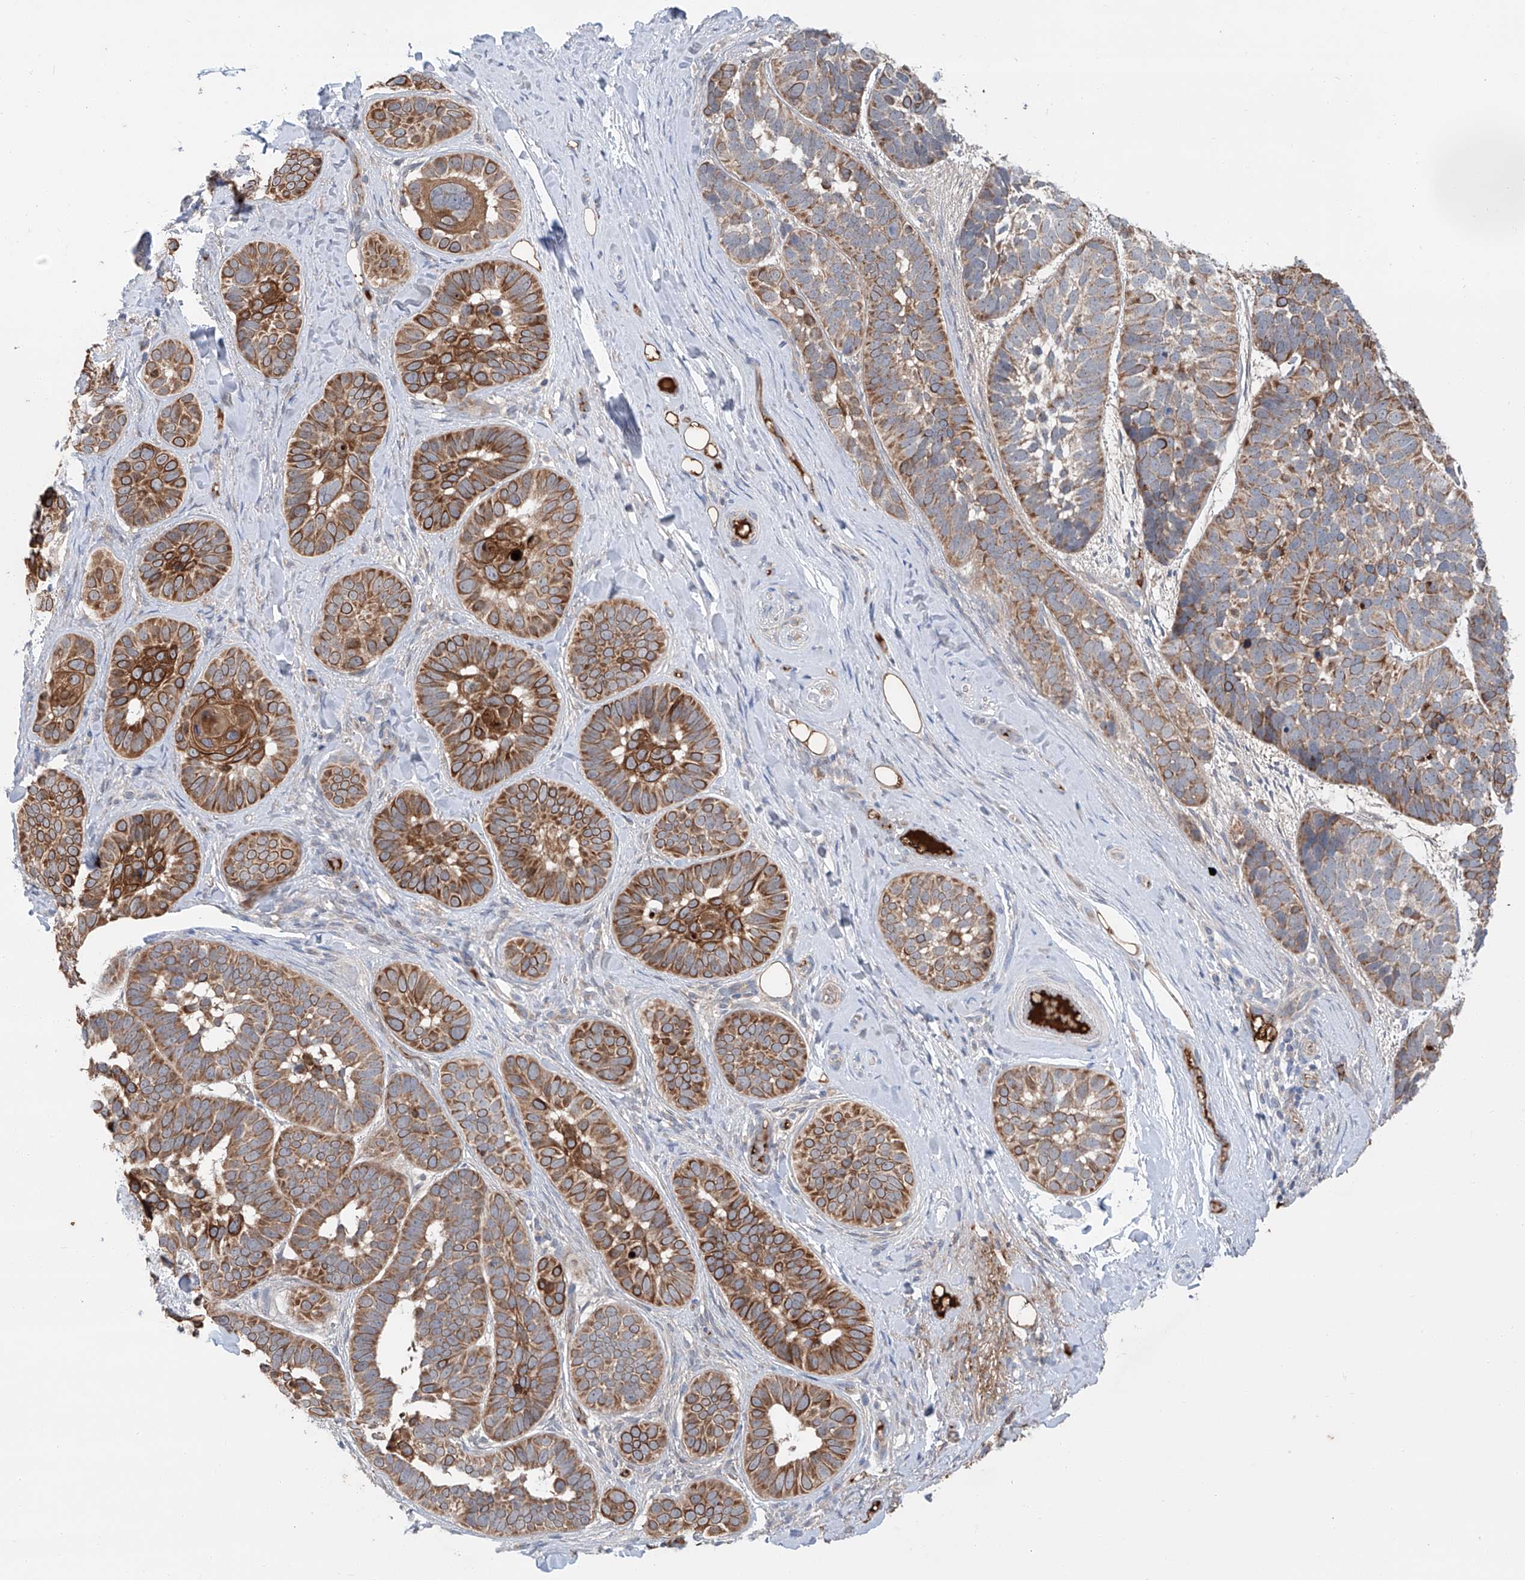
{"staining": {"intensity": "moderate", "quantity": ">75%", "location": "cytoplasmic/membranous"}, "tissue": "skin cancer", "cell_type": "Tumor cells", "image_type": "cancer", "snomed": [{"axis": "morphology", "description": "Basal cell carcinoma"}, {"axis": "topography", "description": "Skin"}], "caption": "Immunohistochemistry micrograph of neoplastic tissue: human basal cell carcinoma (skin) stained using IHC demonstrates medium levels of moderate protein expression localized specifically in the cytoplasmic/membranous of tumor cells, appearing as a cytoplasmic/membranous brown color.", "gene": "SIX4", "patient": {"sex": "male", "age": 62}}